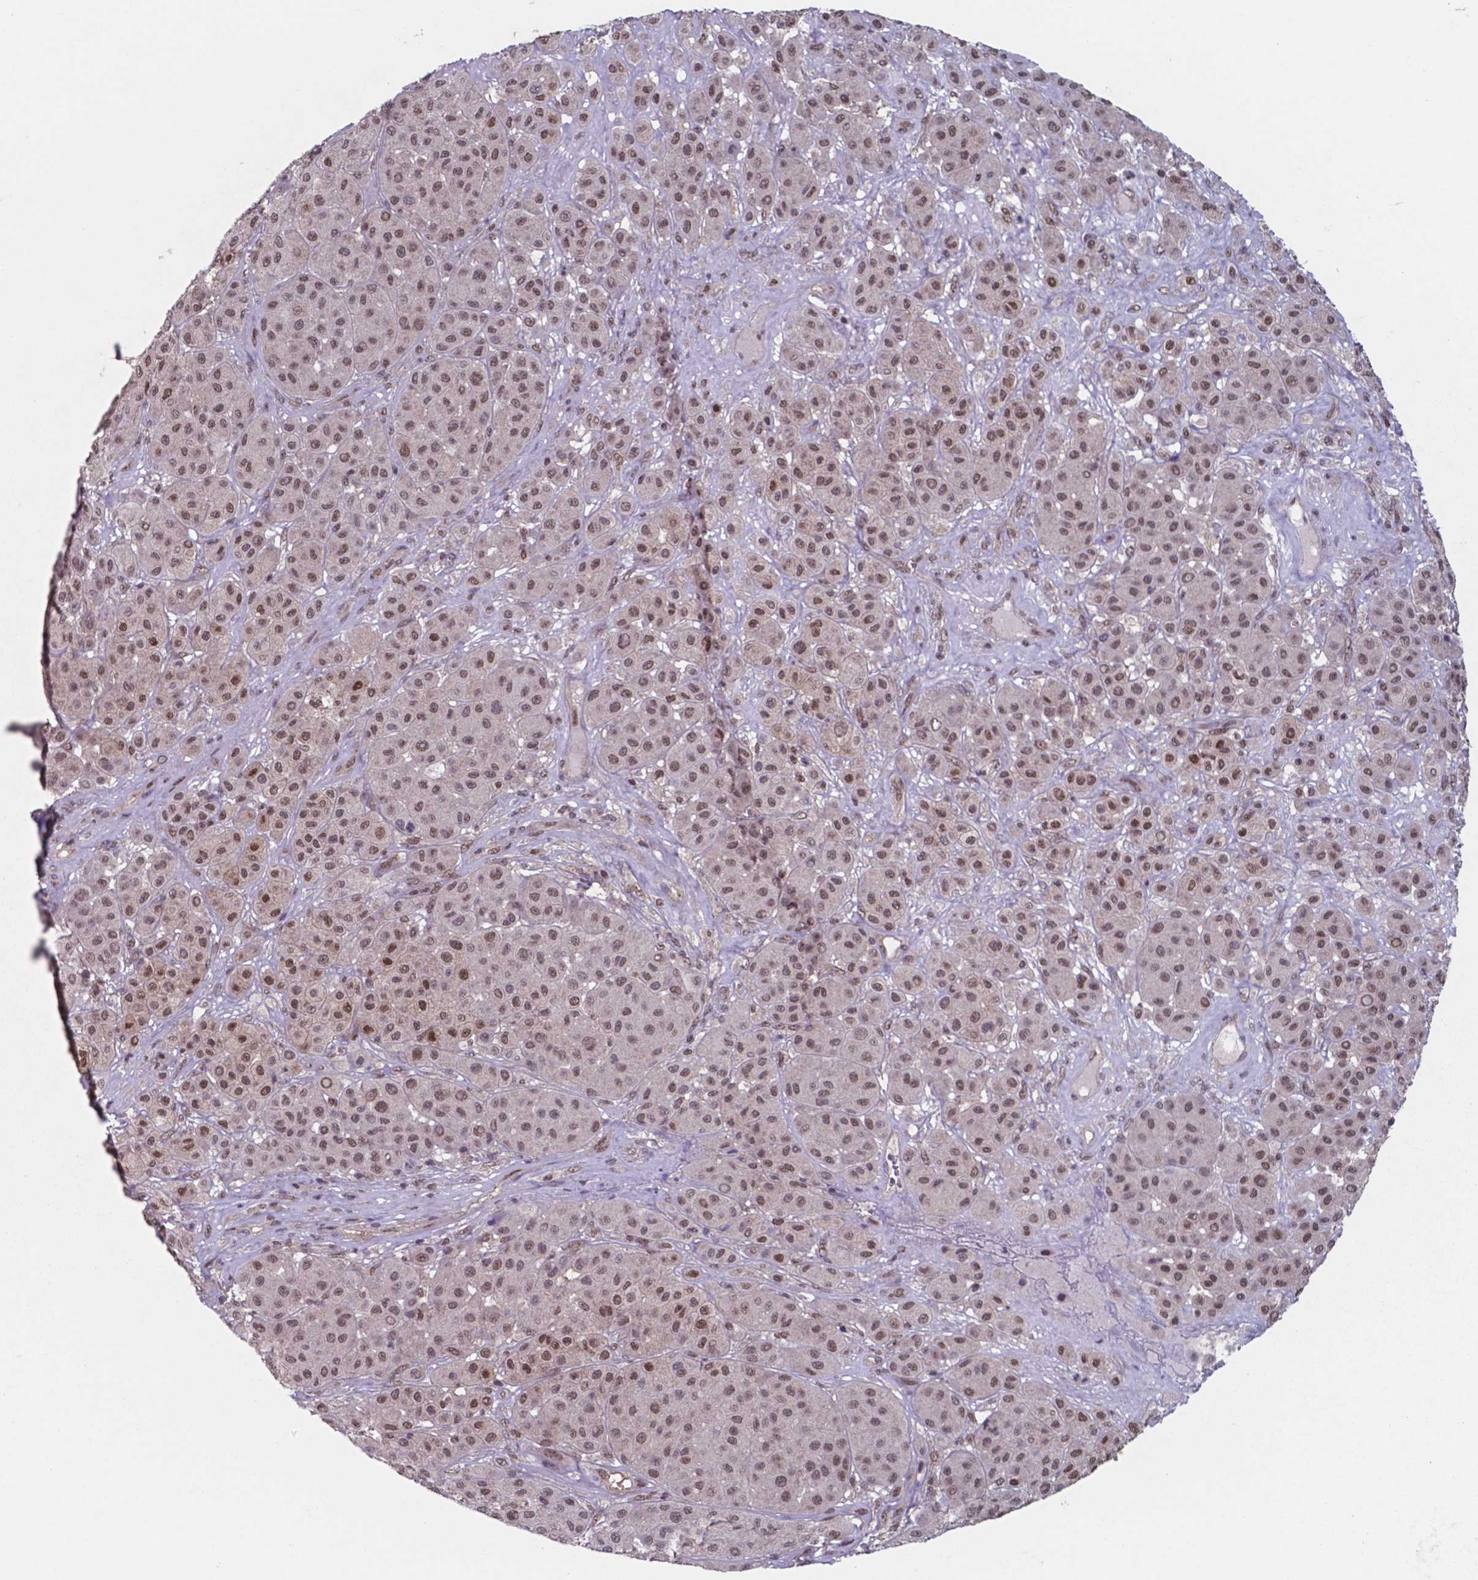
{"staining": {"intensity": "moderate", "quantity": ">75%", "location": "nuclear"}, "tissue": "melanoma", "cell_type": "Tumor cells", "image_type": "cancer", "snomed": [{"axis": "morphology", "description": "Malignant melanoma, Metastatic site"}, {"axis": "topography", "description": "Smooth muscle"}], "caption": "Protein staining of melanoma tissue reveals moderate nuclear positivity in about >75% of tumor cells.", "gene": "UBA1", "patient": {"sex": "male", "age": 41}}